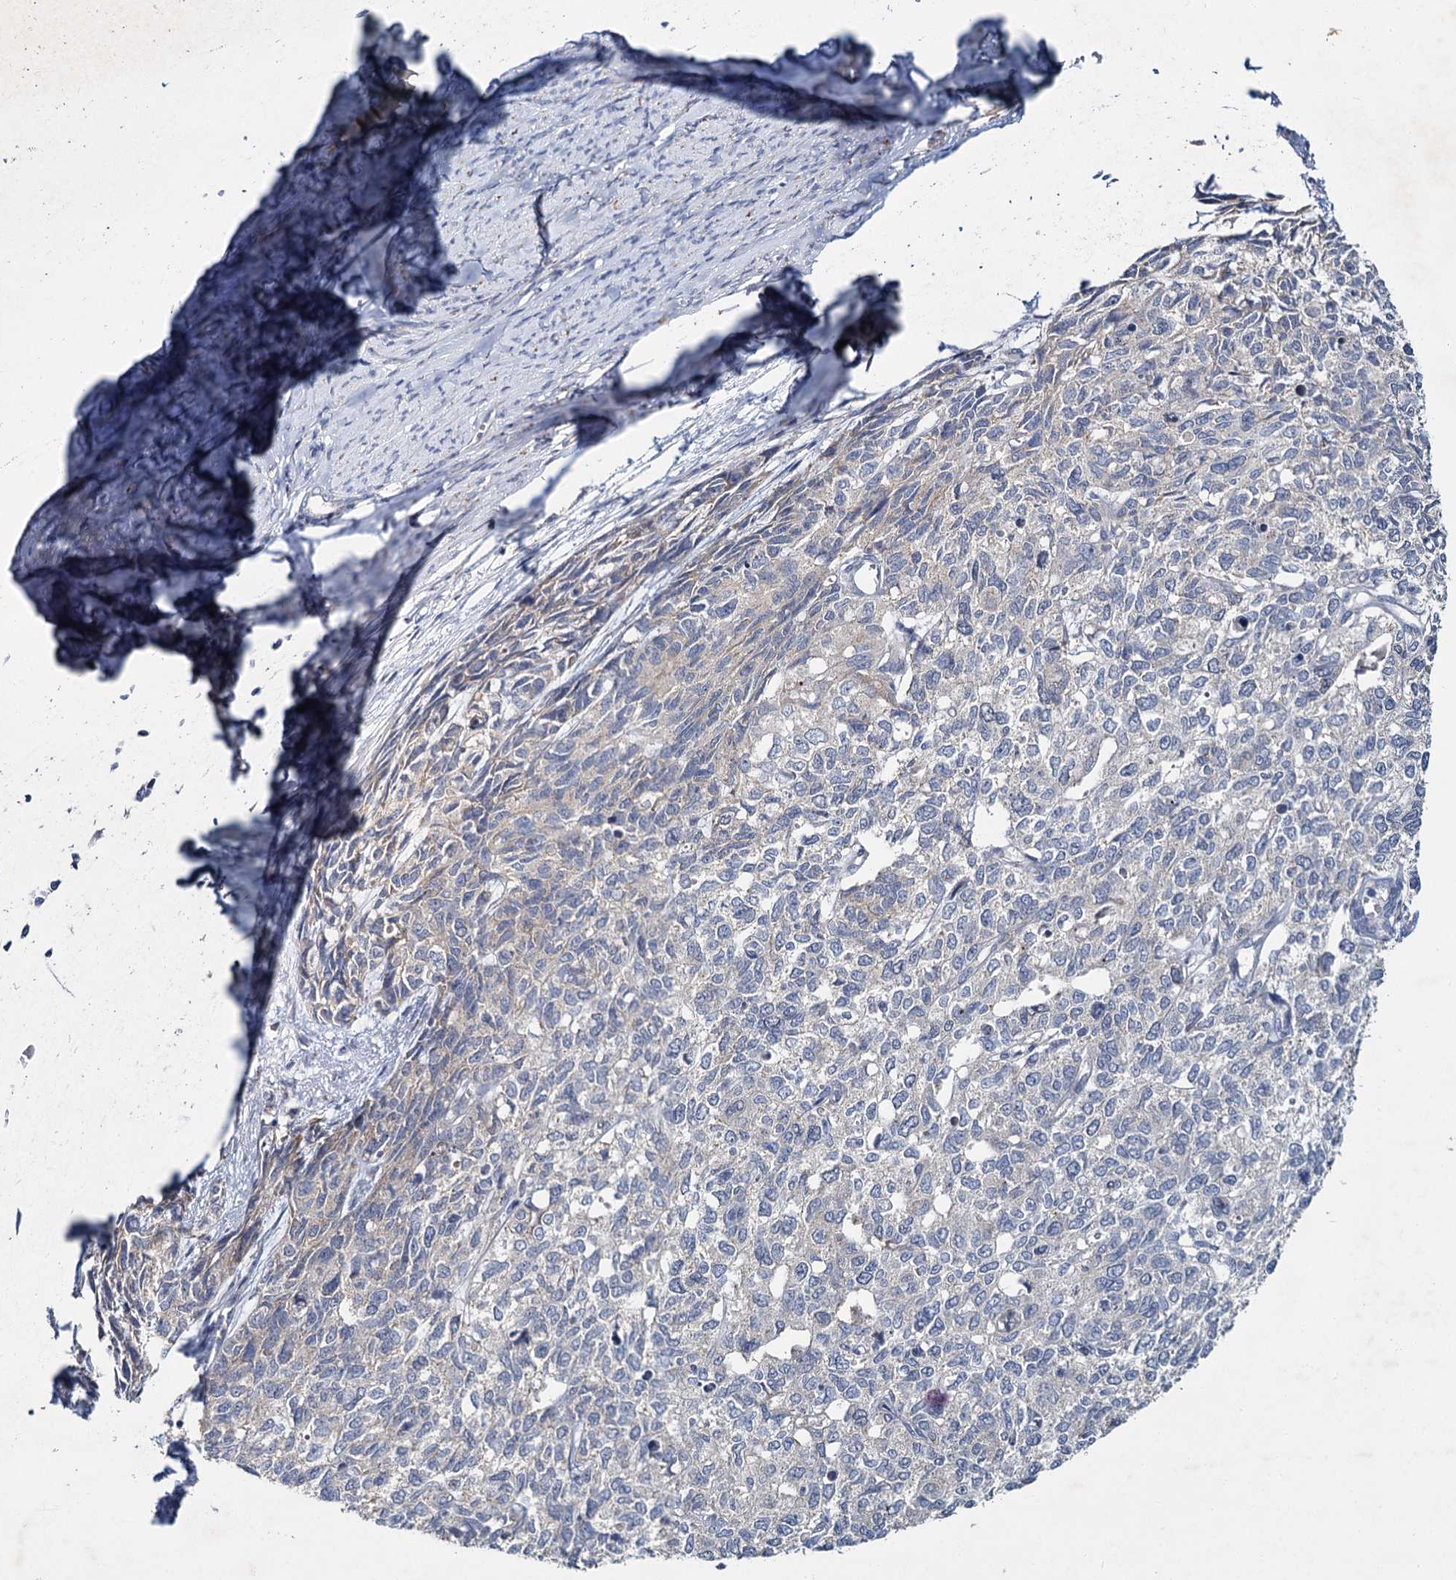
{"staining": {"intensity": "negative", "quantity": "none", "location": "none"}, "tissue": "cervical cancer", "cell_type": "Tumor cells", "image_type": "cancer", "snomed": [{"axis": "morphology", "description": "Squamous cell carcinoma, NOS"}, {"axis": "topography", "description": "Cervix"}], "caption": "IHC of human cervical cancer (squamous cell carcinoma) displays no staining in tumor cells. Nuclei are stained in blue.", "gene": "ATP9A", "patient": {"sex": "female", "age": 63}}